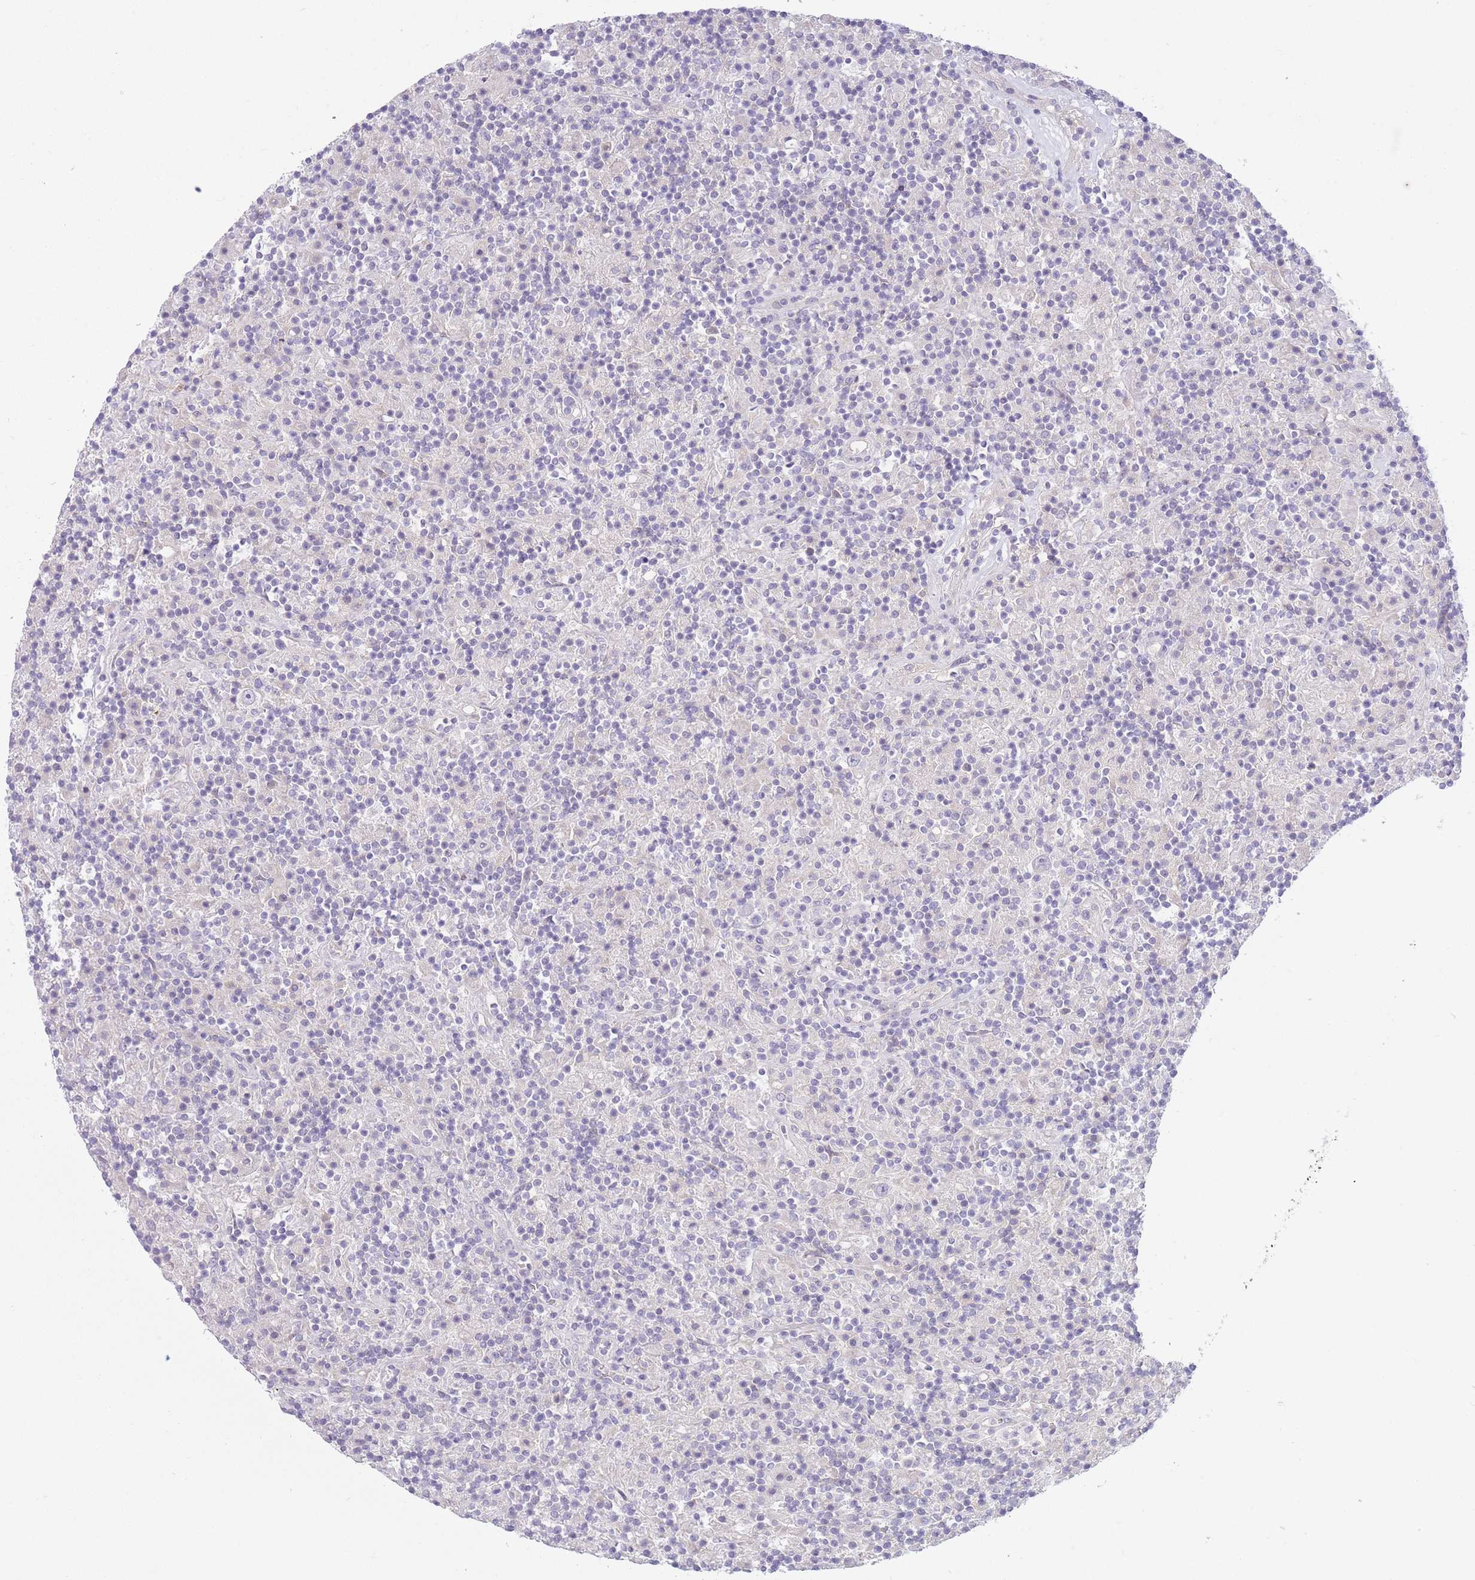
{"staining": {"intensity": "negative", "quantity": "none", "location": "none"}, "tissue": "lymphoma", "cell_type": "Tumor cells", "image_type": "cancer", "snomed": [{"axis": "morphology", "description": "Hodgkin's disease, NOS"}, {"axis": "topography", "description": "Lymph node"}], "caption": "Immunohistochemistry (IHC) photomicrograph of neoplastic tissue: Hodgkin's disease stained with DAB demonstrates no significant protein staining in tumor cells.", "gene": "PNPLA5", "patient": {"sex": "male", "age": 70}}